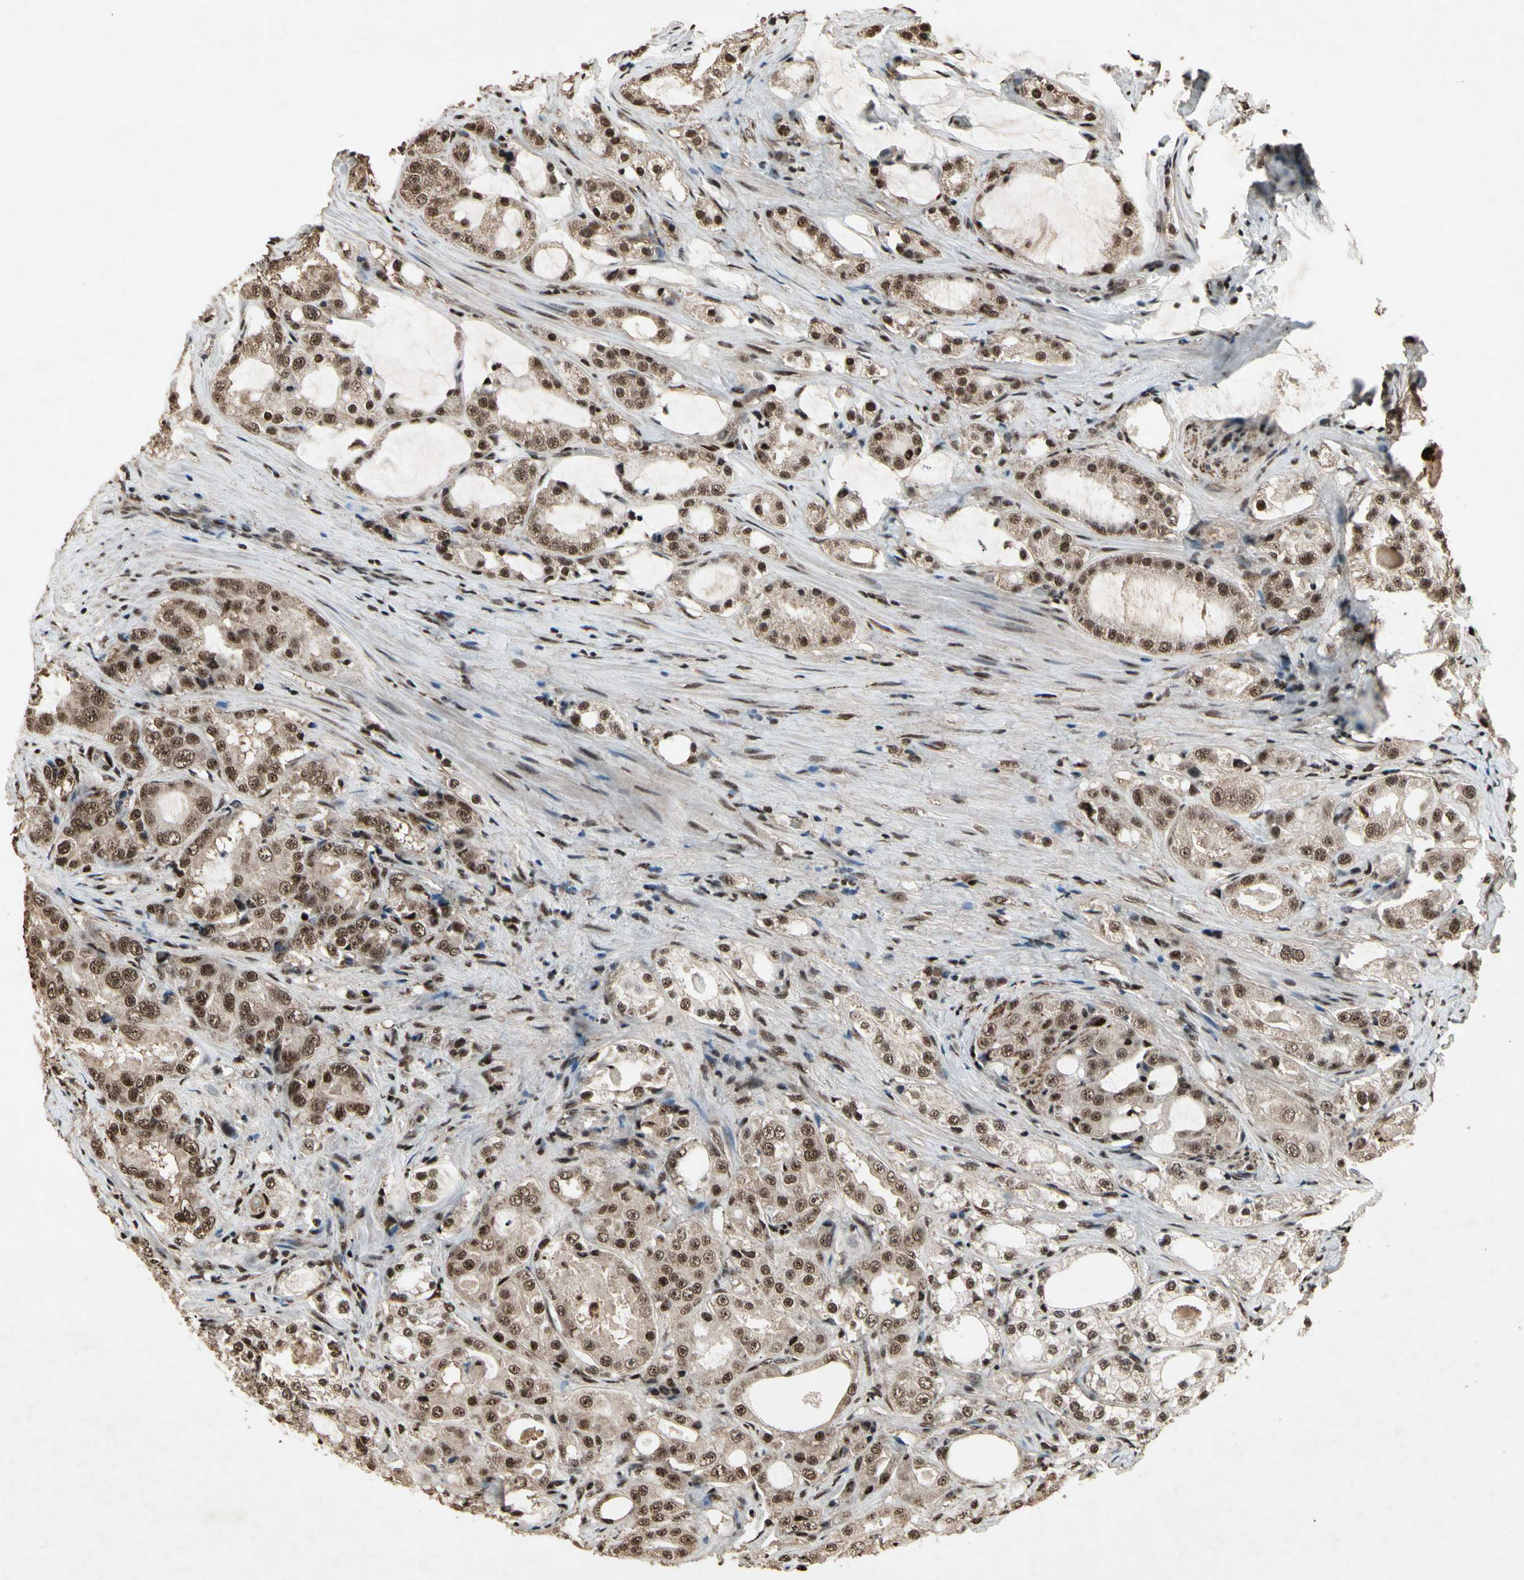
{"staining": {"intensity": "moderate", "quantity": ">75%", "location": "nuclear"}, "tissue": "prostate cancer", "cell_type": "Tumor cells", "image_type": "cancer", "snomed": [{"axis": "morphology", "description": "Adenocarcinoma, High grade"}, {"axis": "topography", "description": "Prostate"}], "caption": "Immunohistochemistry histopathology image of human high-grade adenocarcinoma (prostate) stained for a protein (brown), which reveals medium levels of moderate nuclear expression in approximately >75% of tumor cells.", "gene": "TBX2", "patient": {"sex": "male", "age": 73}}